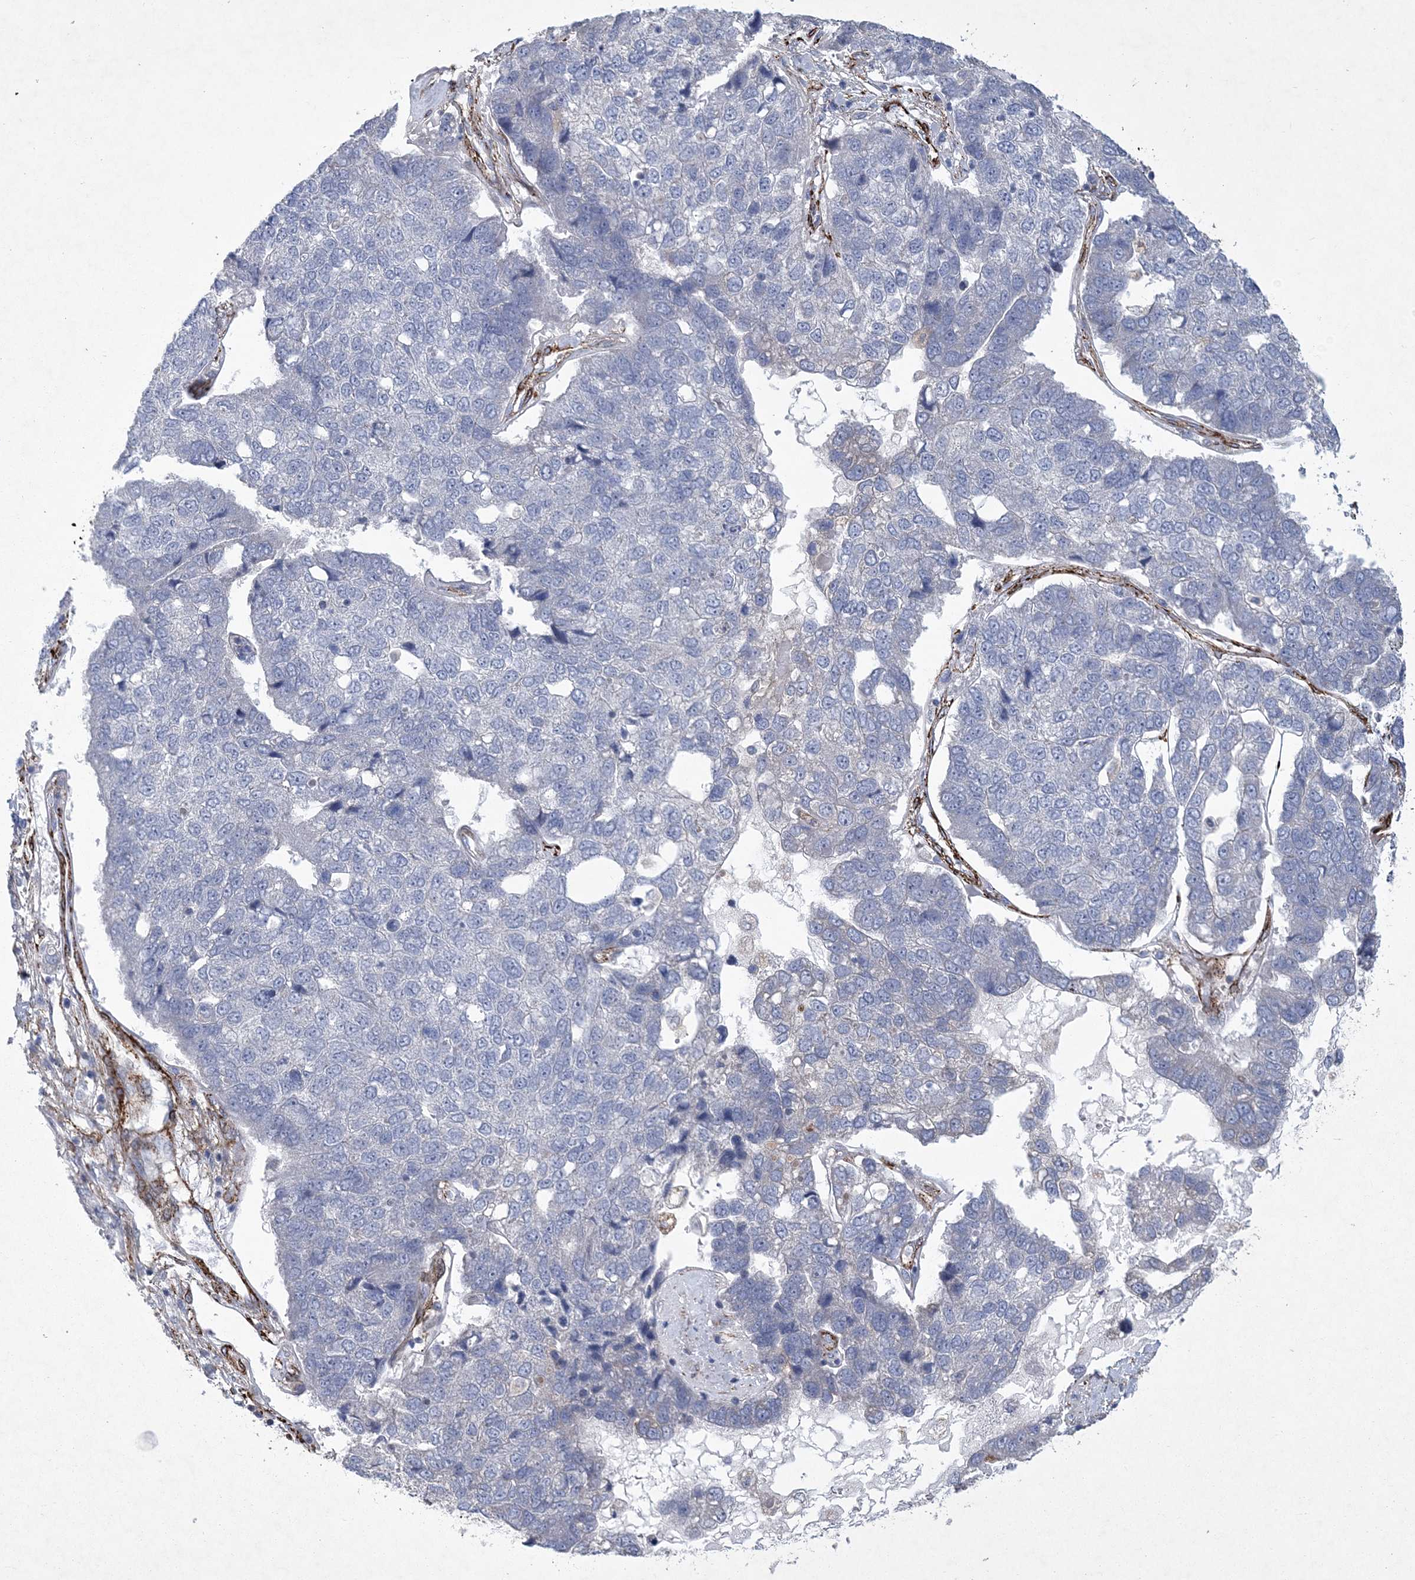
{"staining": {"intensity": "negative", "quantity": "none", "location": "none"}, "tissue": "pancreatic cancer", "cell_type": "Tumor cells", "image_type": "cancer", "snomed": [{"axis": "morphology", "description": "Adenocarcinoma, NOS"}, {"axis": "topography", "description": "Pancreas"}], "caption": "Immunohistochemistry (IHC) image of neoplastic tissue: human pancreatic adenocarcinoma stained with DAB (3,3'-diaminobenzidine) exhibits no significant protein staining in tumor cells.", "gene": "ARSJ", "patient": {"sex": "female", "age": 61}}